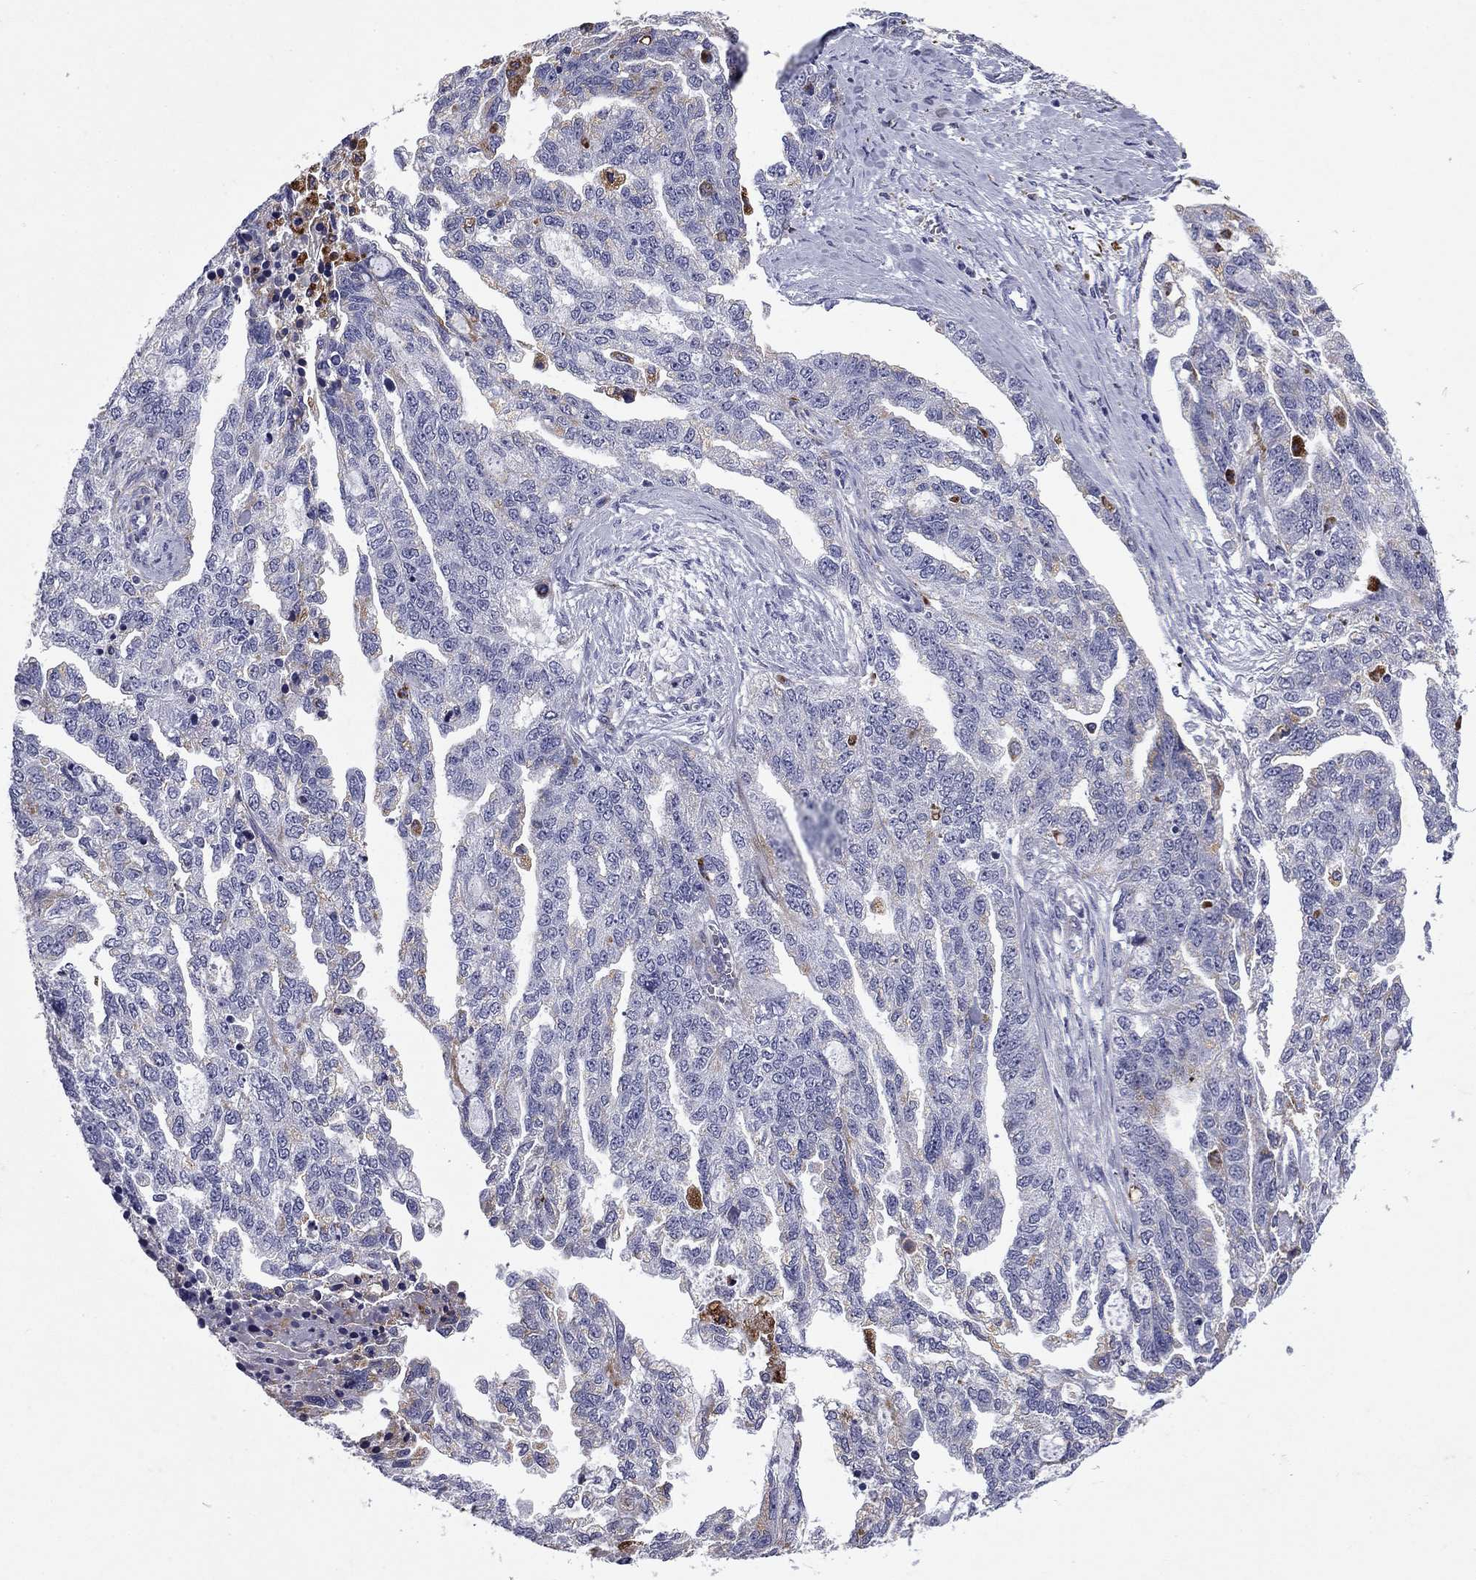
{"staining": {"intensity": "negative", "quantity": "none", "location": "none"}, "tissue": "ovarian cancer", "cell_type": "Tumor cells", "image_type": "cancer", "snomed": [{"axis": "morphology", "description": "Cystadenocarcinoma, serous, NOS"}, {"axis": "topography", "description": "Ovary"}], "caption": "IHC histopathology image of neoplastic tissue: ovarian cancer stained with DAB demonstrates no significant protein expression in tumor cells. Brightfield microscopy of IHC stained with DAB (brown) and hematoxylin (blue), captured at high magnification.", "gene": "MADCAM1", "patient": {"sex": "female", "age": 51}}